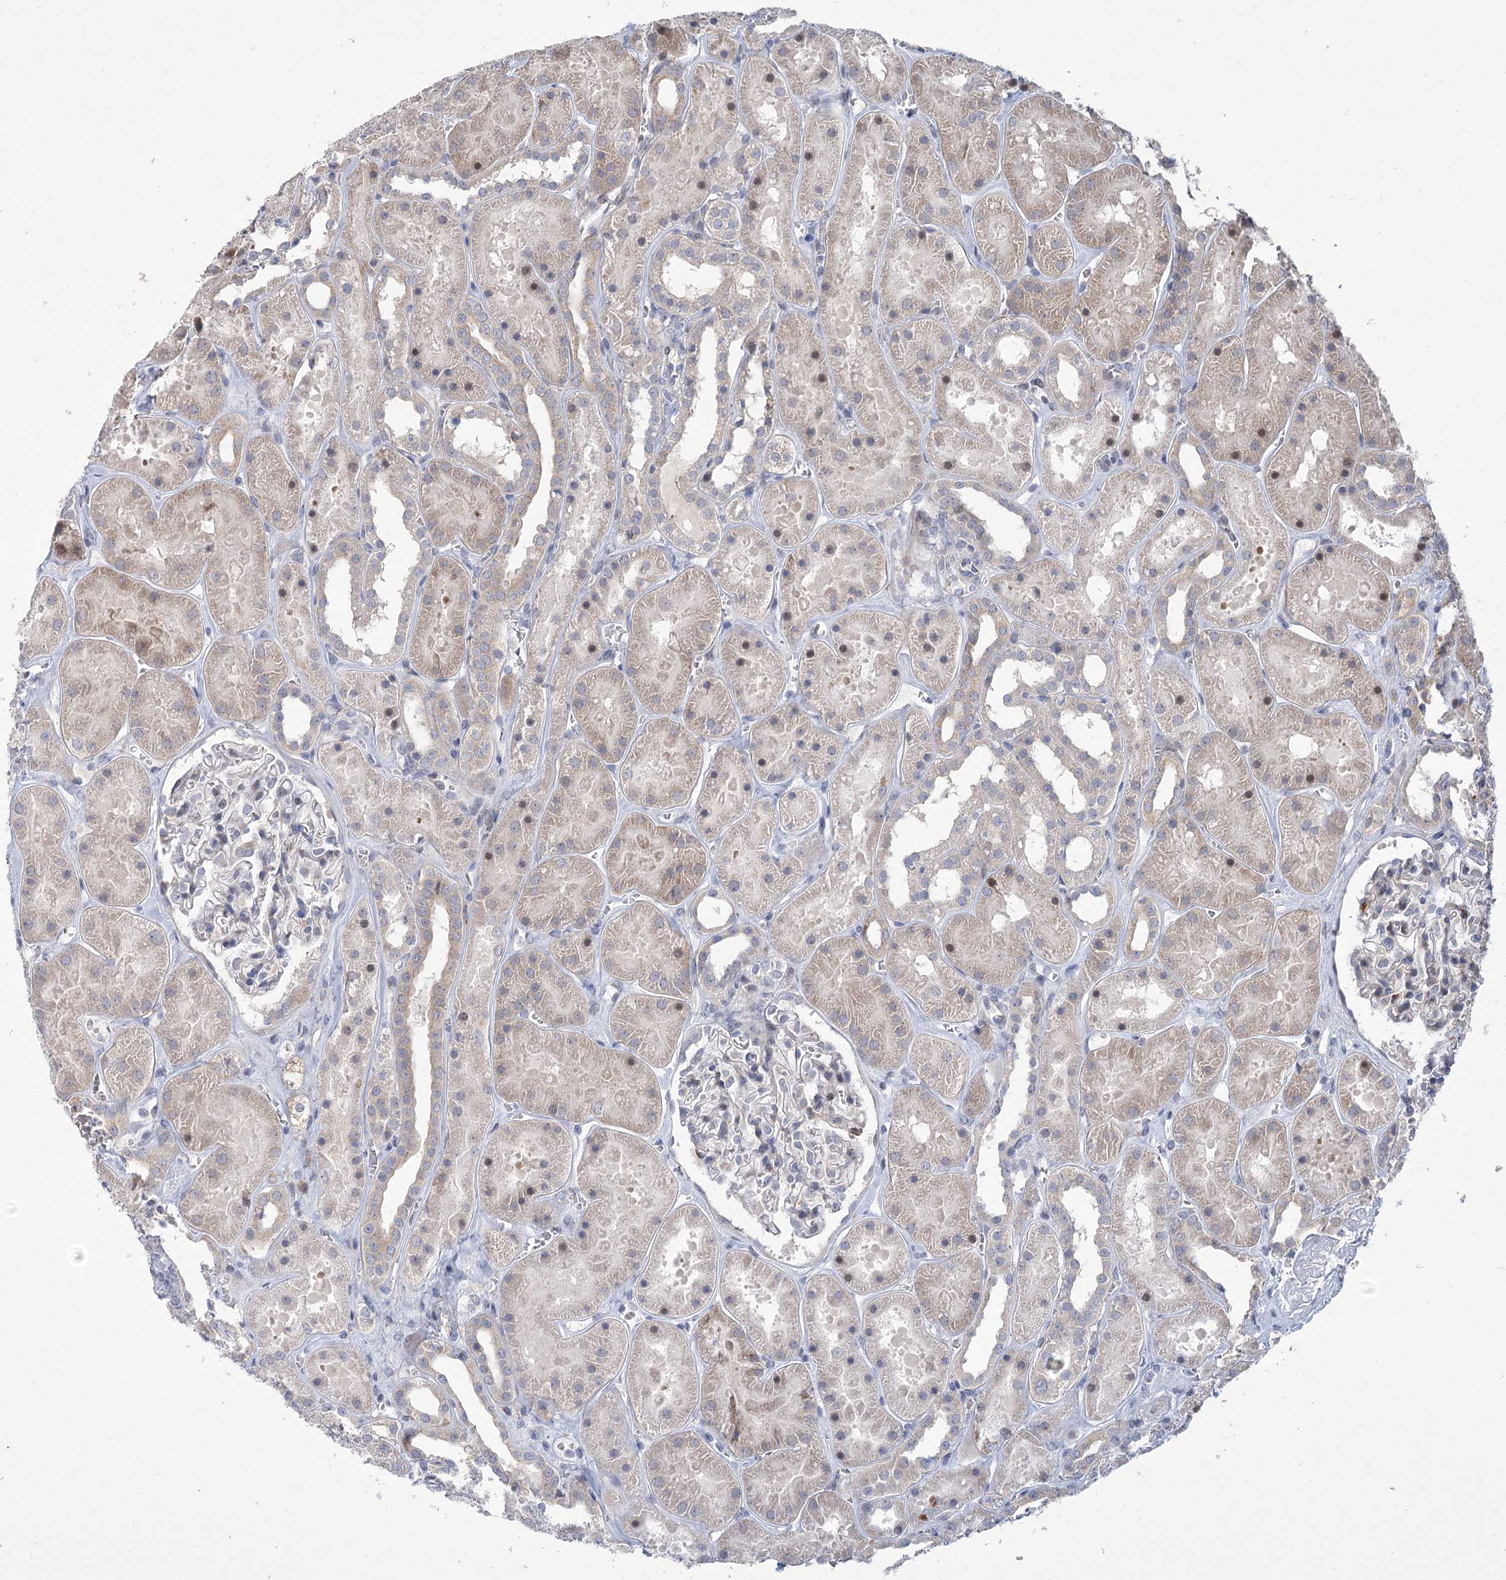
{"staining": {"intensity": "moderate", "quantity": "<25%", "location": "cytoplasmic/membranous"}, "tissue": "kidney", "cell_type": "Cells in glomeruli", "image_type": "normal", "snomed": [{"axis": "morphology", "description": "Normal tissue, NOS"}, {"axis": "topography", "description": "Kidney"}], "caption": "Immunohistochemical staining of unremarkable kidney demonstrates low levels of moderate cytoplasmic/membranous positivity in approximately <25% of cells in glomeruli. (Stains: DAB in brown, nuclei in blue, Microscopy: brightfield microscopy at high magnification).", "gene": "GCNT4", "patient": {"sex": "female", "age": 41}}